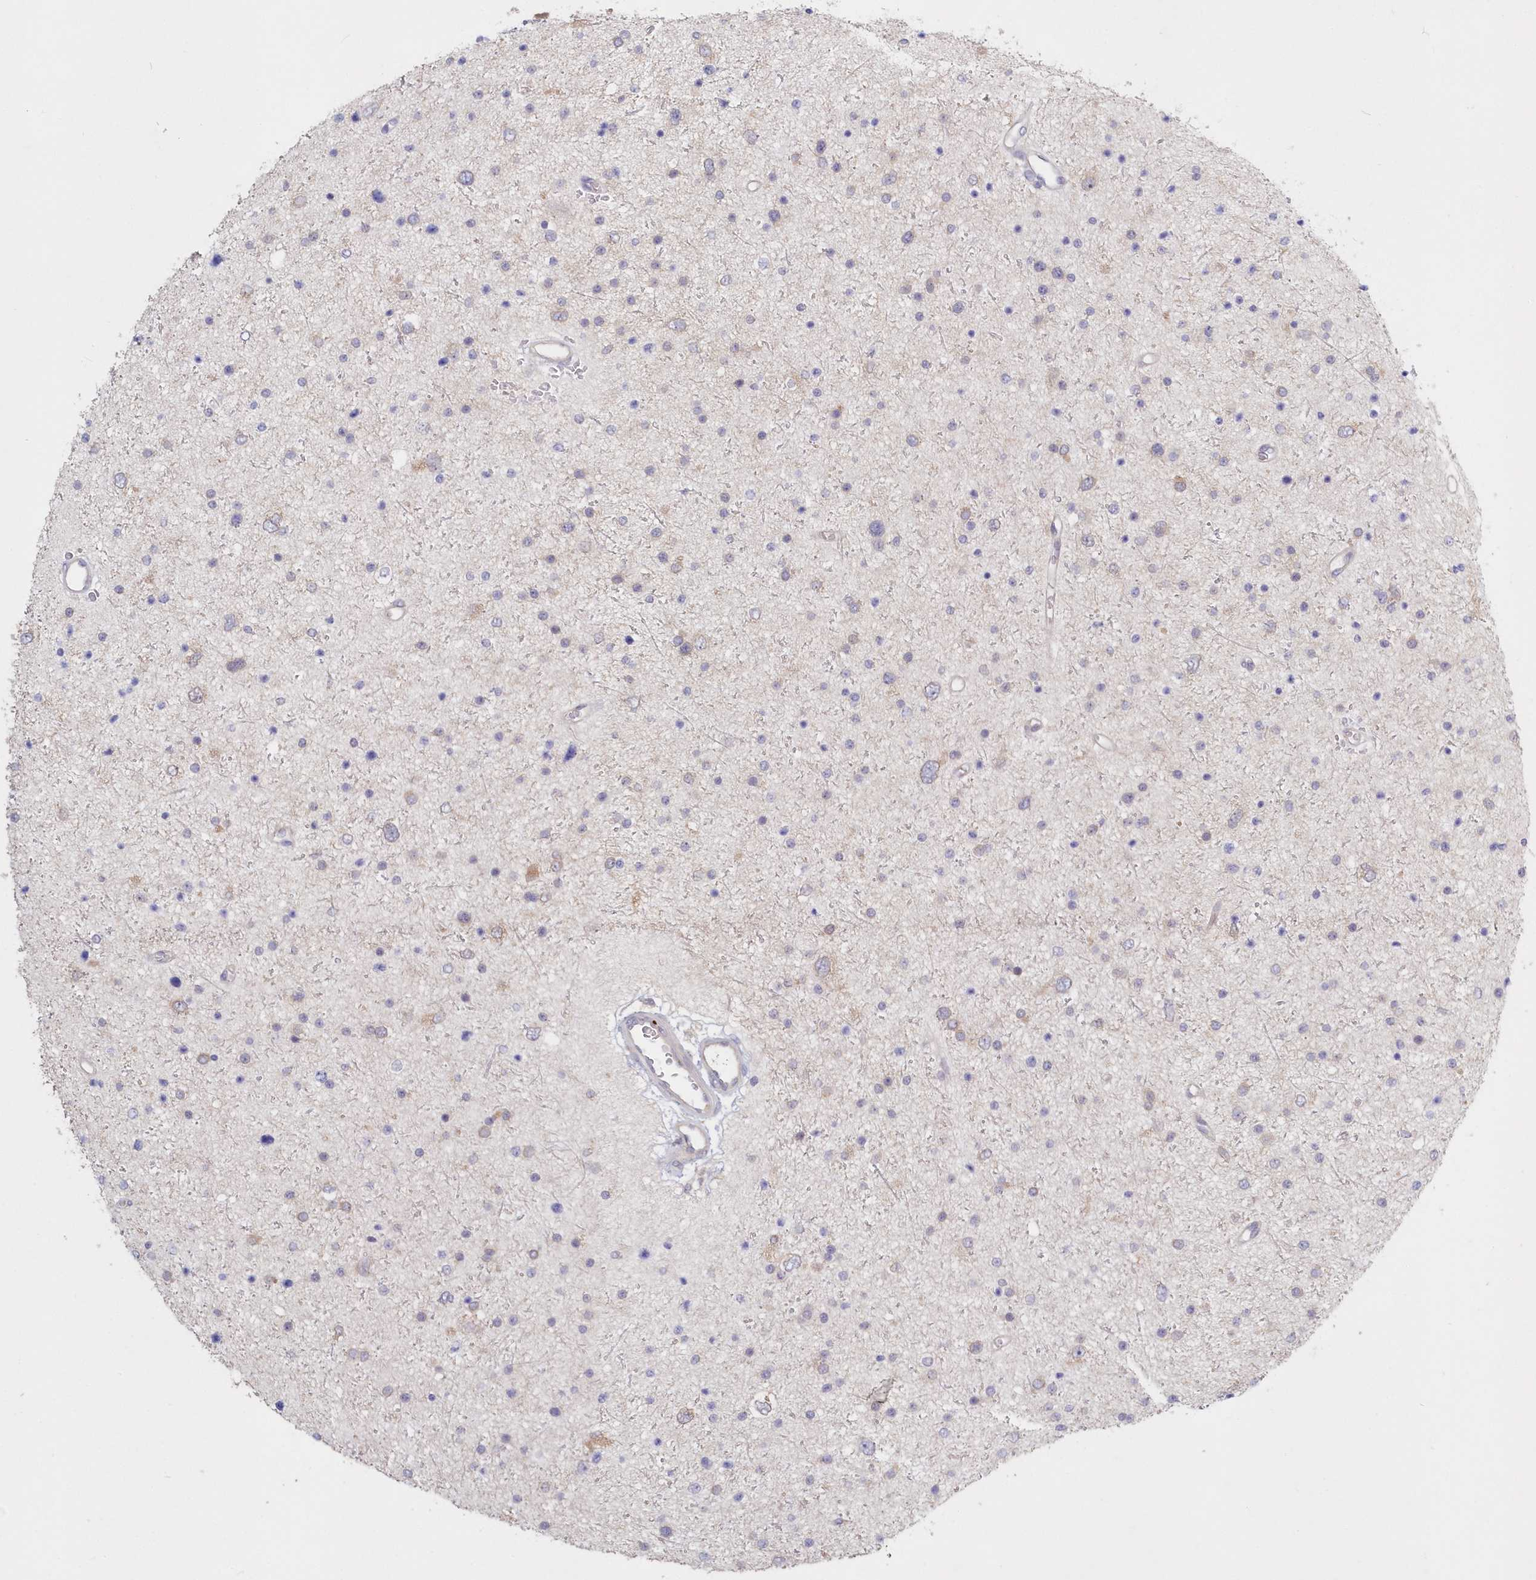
{"staining": {"intensity": "weak", "quantity": "<25%", "location": "cytoplasmic/membranous"}, "tissue": "glioma", "cell_type": "Tumor cells", "image_type": "cancer", "snomed": [{"axis": "morphology", "description": "Glioma, malignant, Low grade"}, {"axis": "topography", "description": "Brain"}], "caption": "Immunohistochemistry image of neoplastic tissue: malignant low-grade glioma stained with DAB exhibits no significant protein expression in tumor cells. (DAB IHC, high magnification).", "gene": "KATNA1", "patient": {"sex": "female", "age": 37}}